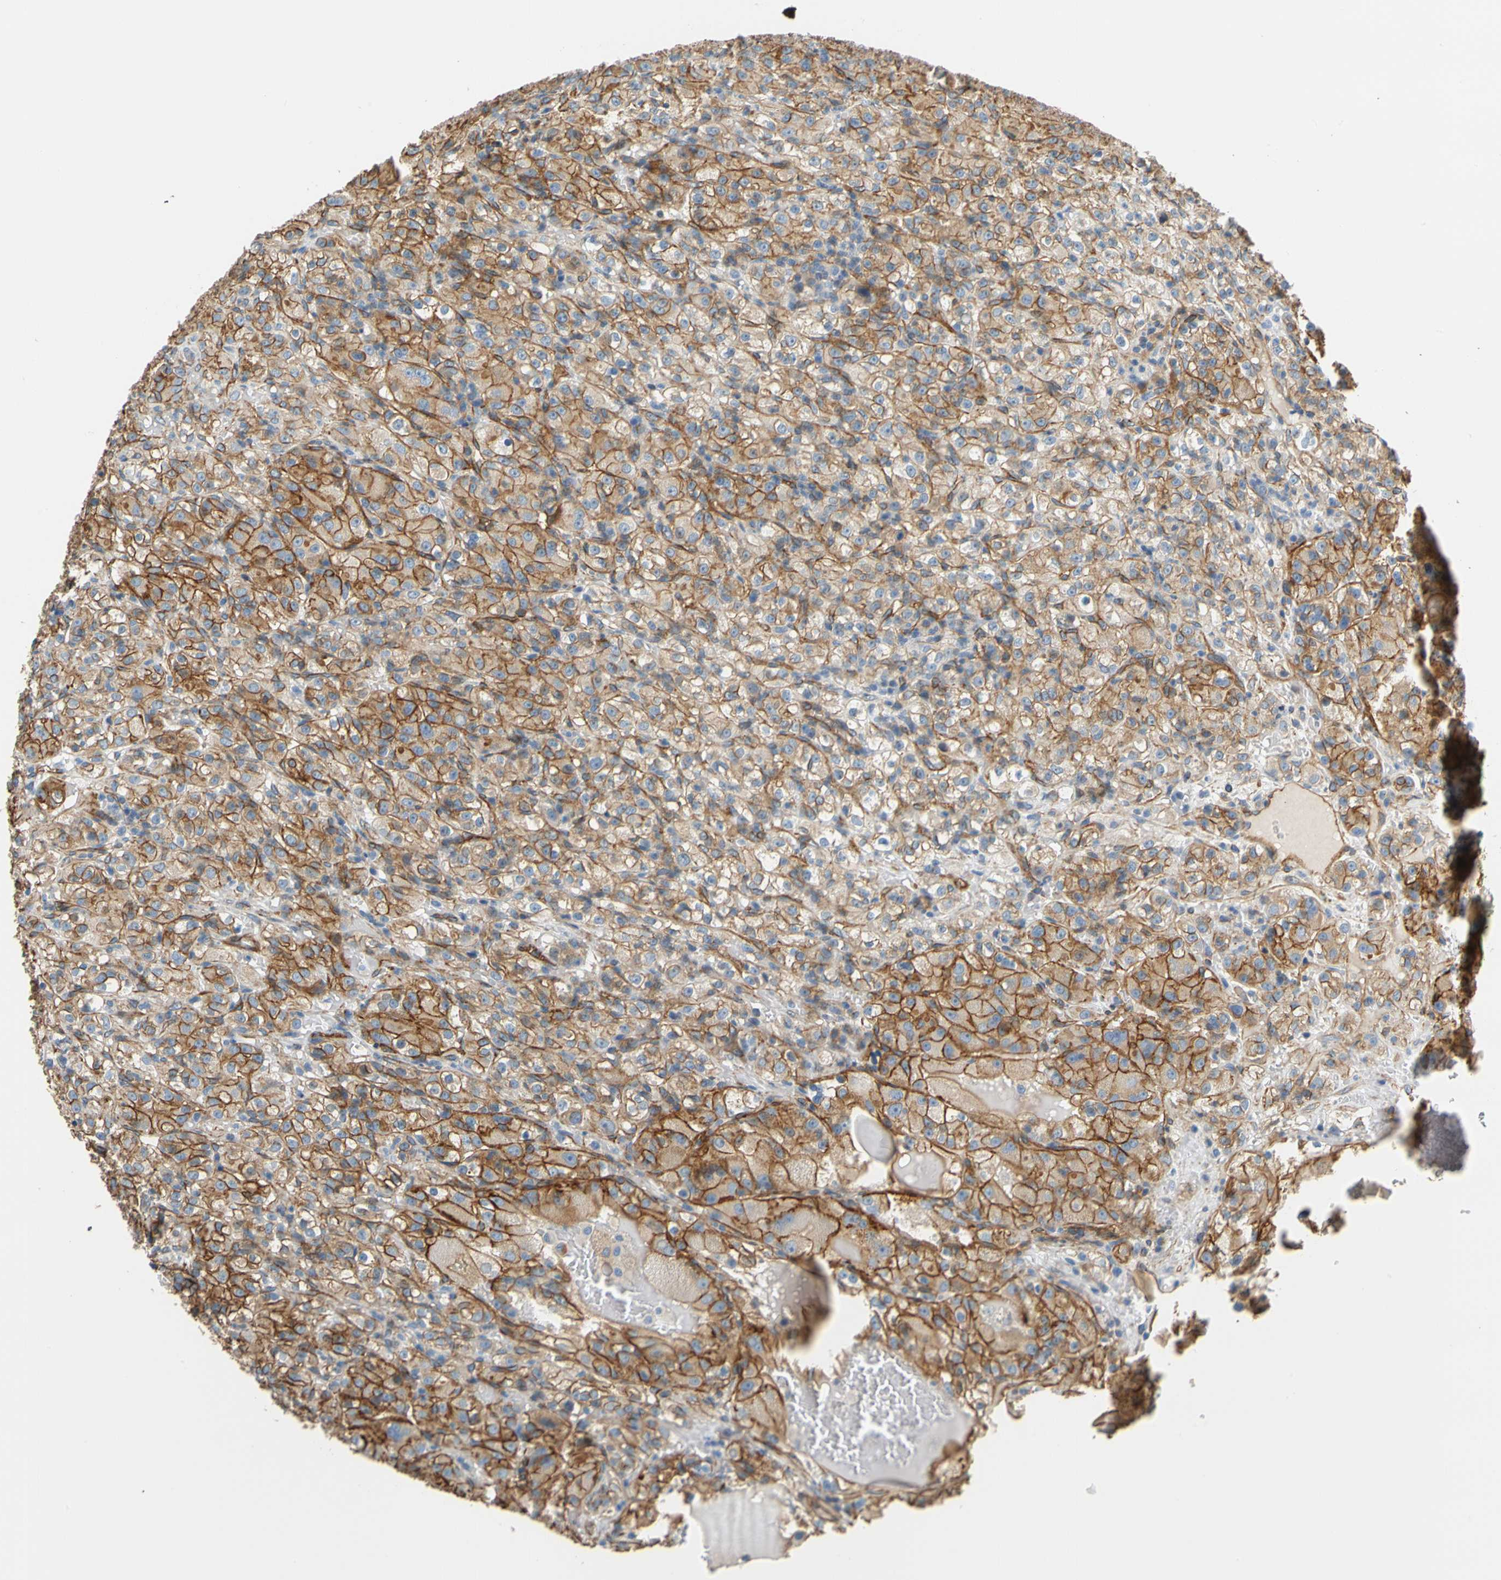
{"staining": {"intensity": "moderate", "quantity": "25%-75%", "location": "cytoplasmic/membranous"}, "tissue": "renal cancer", "cell_type": "Tumor cells", "image_type": "cancer", "snomed": [{"axis": "morphology", "description": "Normal tissue, NOS"}, {"axis": "morphology", "description": "Adenocarcinoma, NOS"}, {"axis": "topography", "description": "Kidney"}], "caption": "About 25%-75% of tumor cells in human renal adenocarcinoma display moderate cytoplasmic/membranous protein staining as visualized by brown immunohistochemical staining.", "gene": "SPTAN1", "patient": {"sex": "male", "age": 61}}